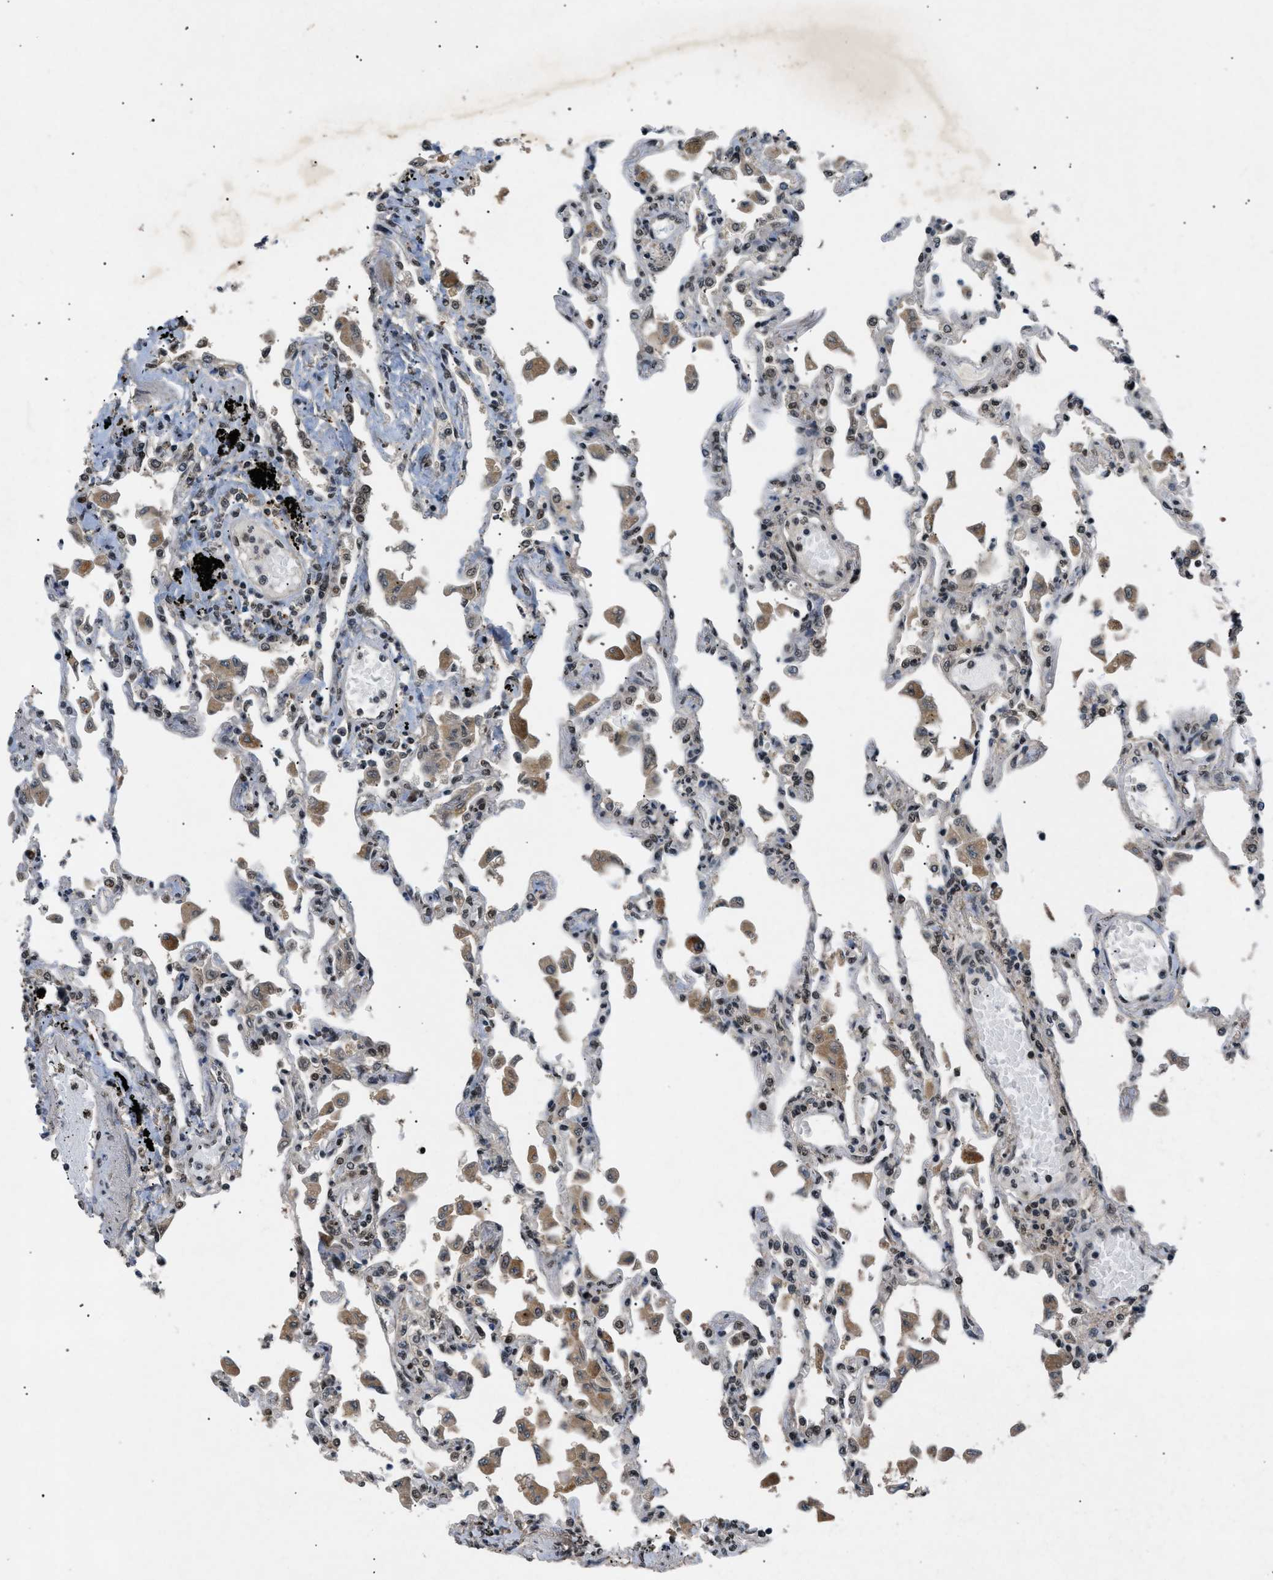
{"staining": {"intensity": "moderate", "quantity": ">75%", "location": "nuclear"}, "tissue": "lung", "cell_type": "Alveolar cells", "image_type": "normal", "snomed": [{"axis": "morphology", "description": "Normal tissue, NOS"}, {"axis": "topography", "description": "Bronchus"}, {"axis": "topography", "description": "Lung"}], "caption": "Human lung stained with a brown dye demonstrates moderate nuclear positive expression in approximately >75% of alveolar cells.", "gene": "RBM5", "patient": {"sex": "female", "age": 49}}